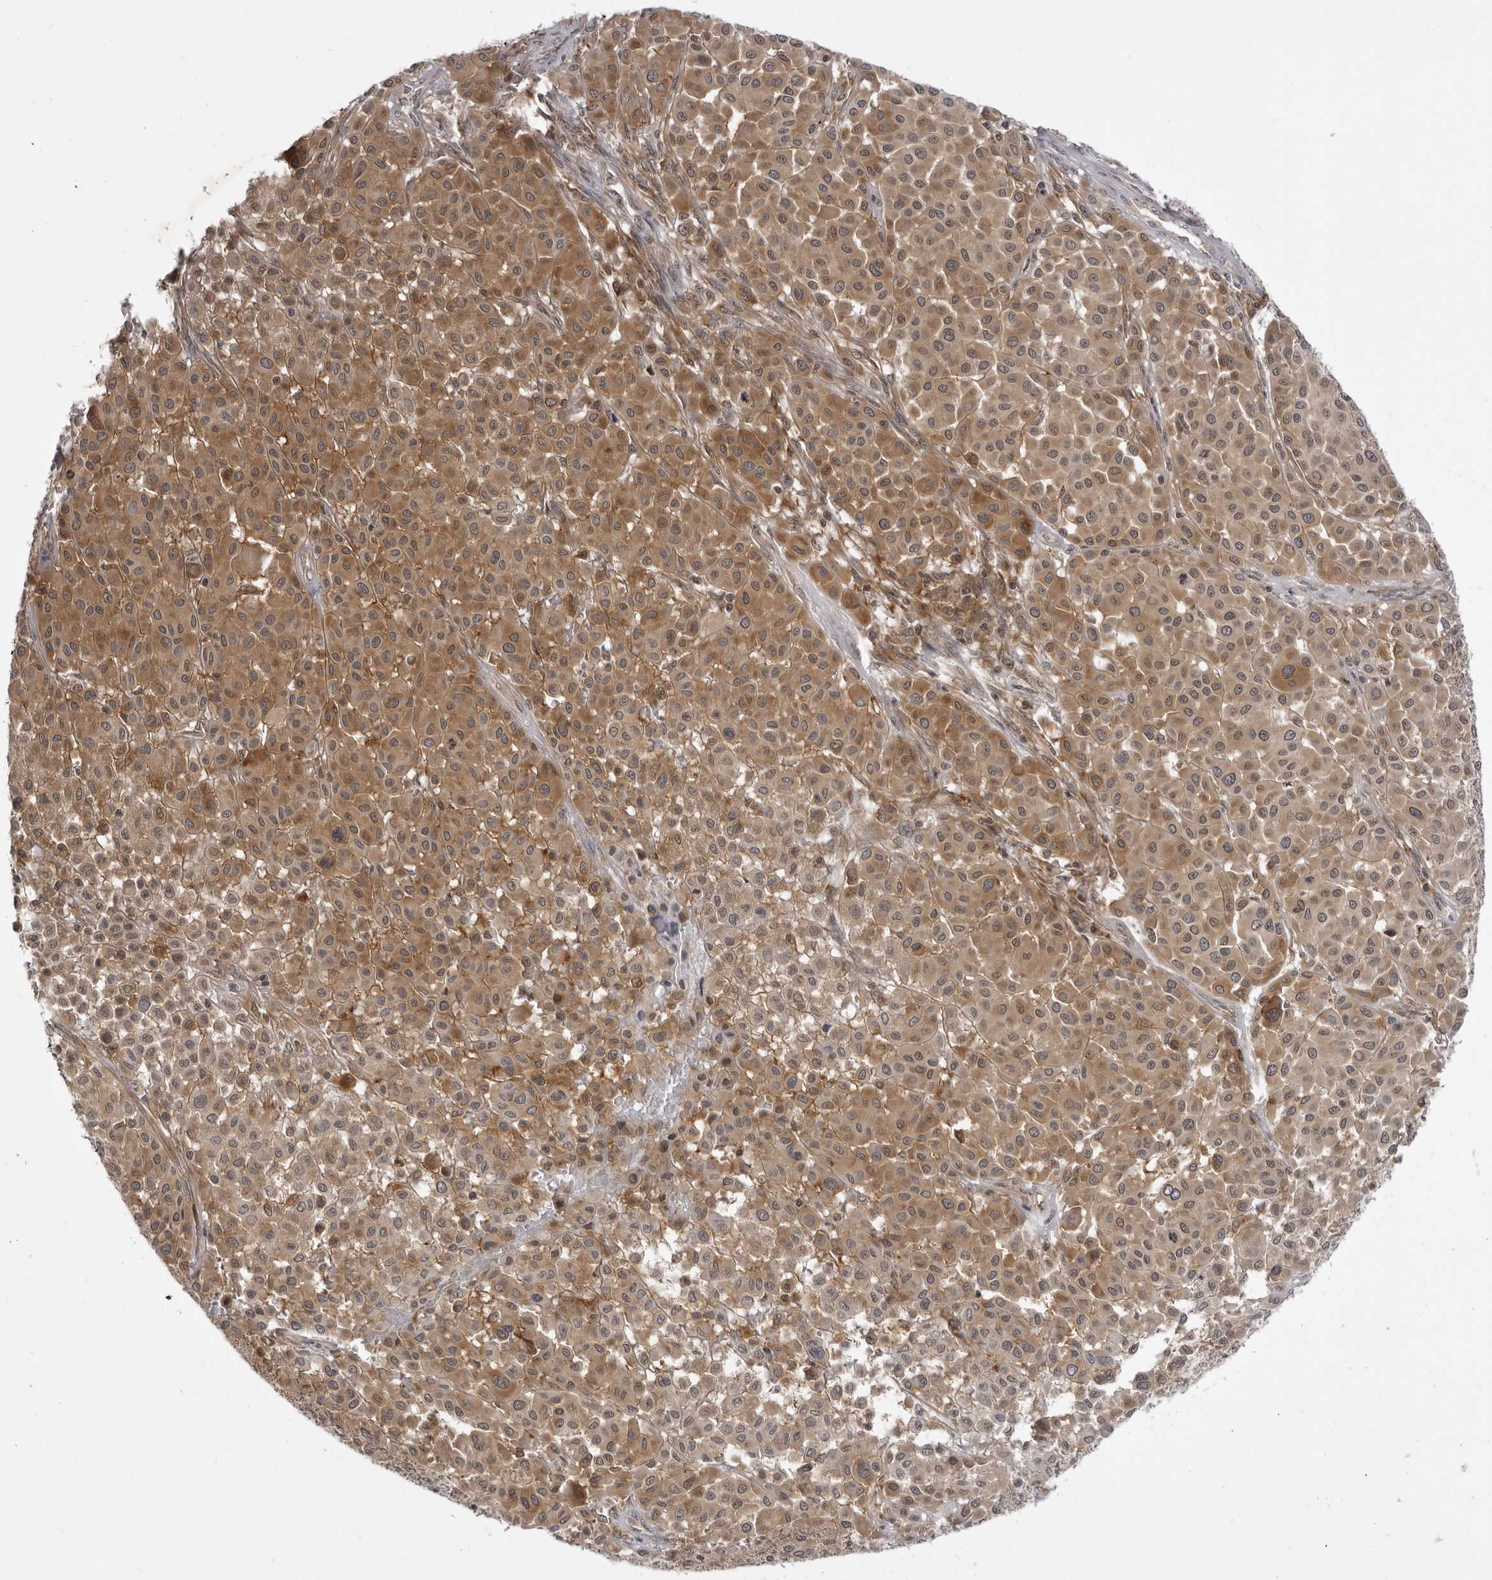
{"staining": {"intensity": "moderate", "quantity": ">75%", "location": "cytoplasmic/membranous"}, "tissue": "melanoma", "cell_type": "Tumor cells", "image_type": "cancer", "snomed": [{"axis": "morphology", "description": "Malignant melanoma, Metastatic site"}, {"axis": "topography", "description": "Soft tissue"}], "caption": "Tumor cells show moderate cytoplasmic/membranous staining in approximately >75% of cells in melanoma.", "gene": "USP43", "patient": {"sex": "male", "age": 41}}